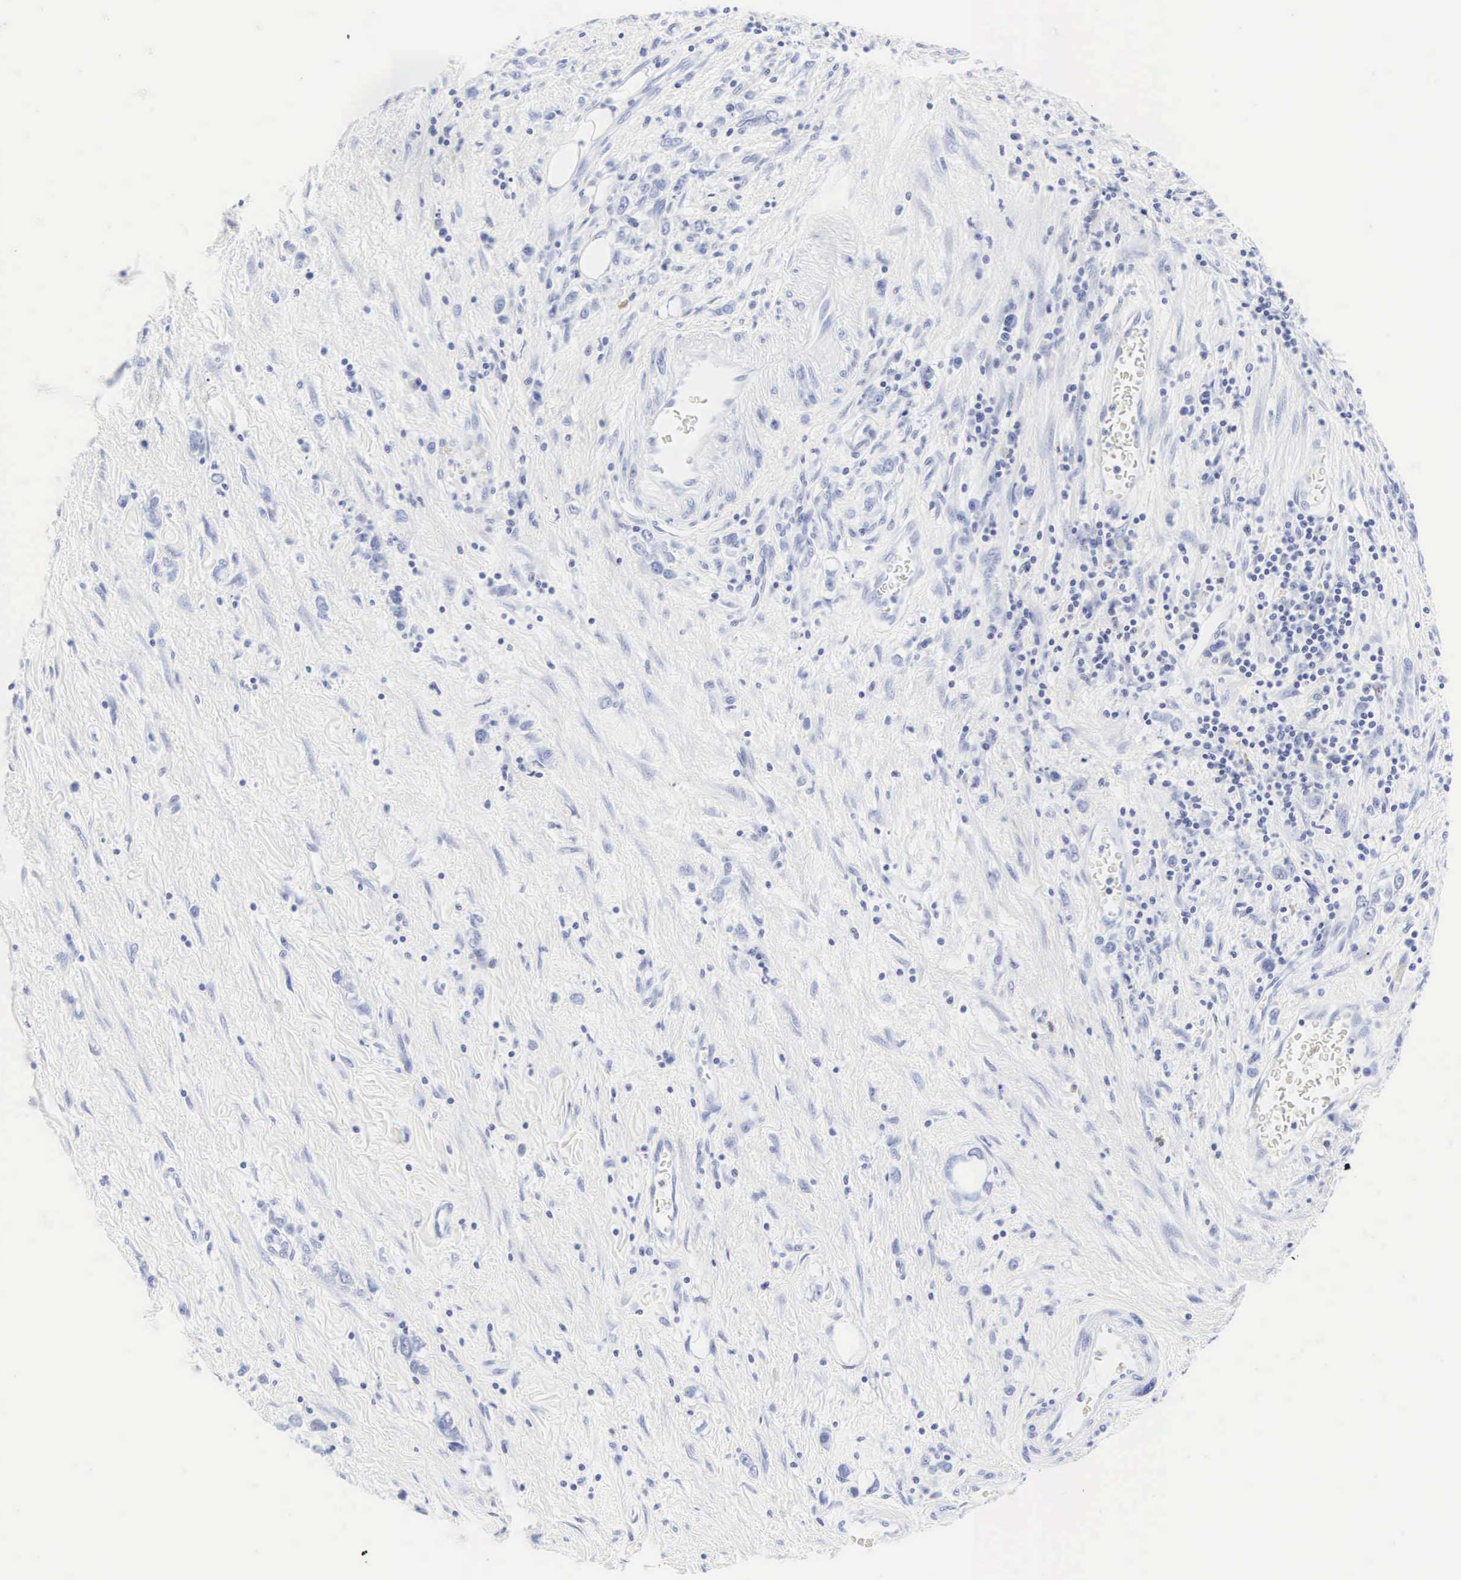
{"staining": {"intensity": "negative", "quantity": "none", "location": "none"}, "tissue": "stomach cancer", "cell_type": "Tumor cells", "image_type": "cancer", "snomed": [{"axis": "morphology", "description": "Adenocarcinoma, NOS"}, {"axis": "topography", "description": "Stomach, upper"}], "caption": "DAB (3,3'-diaminobenzidine) immunohistochemical staining of adenocarcinoma (stomach) shows no significant expression in tumor cells.", "gene": "CGB3", "patient": {"sex": "male", "age": 76}}